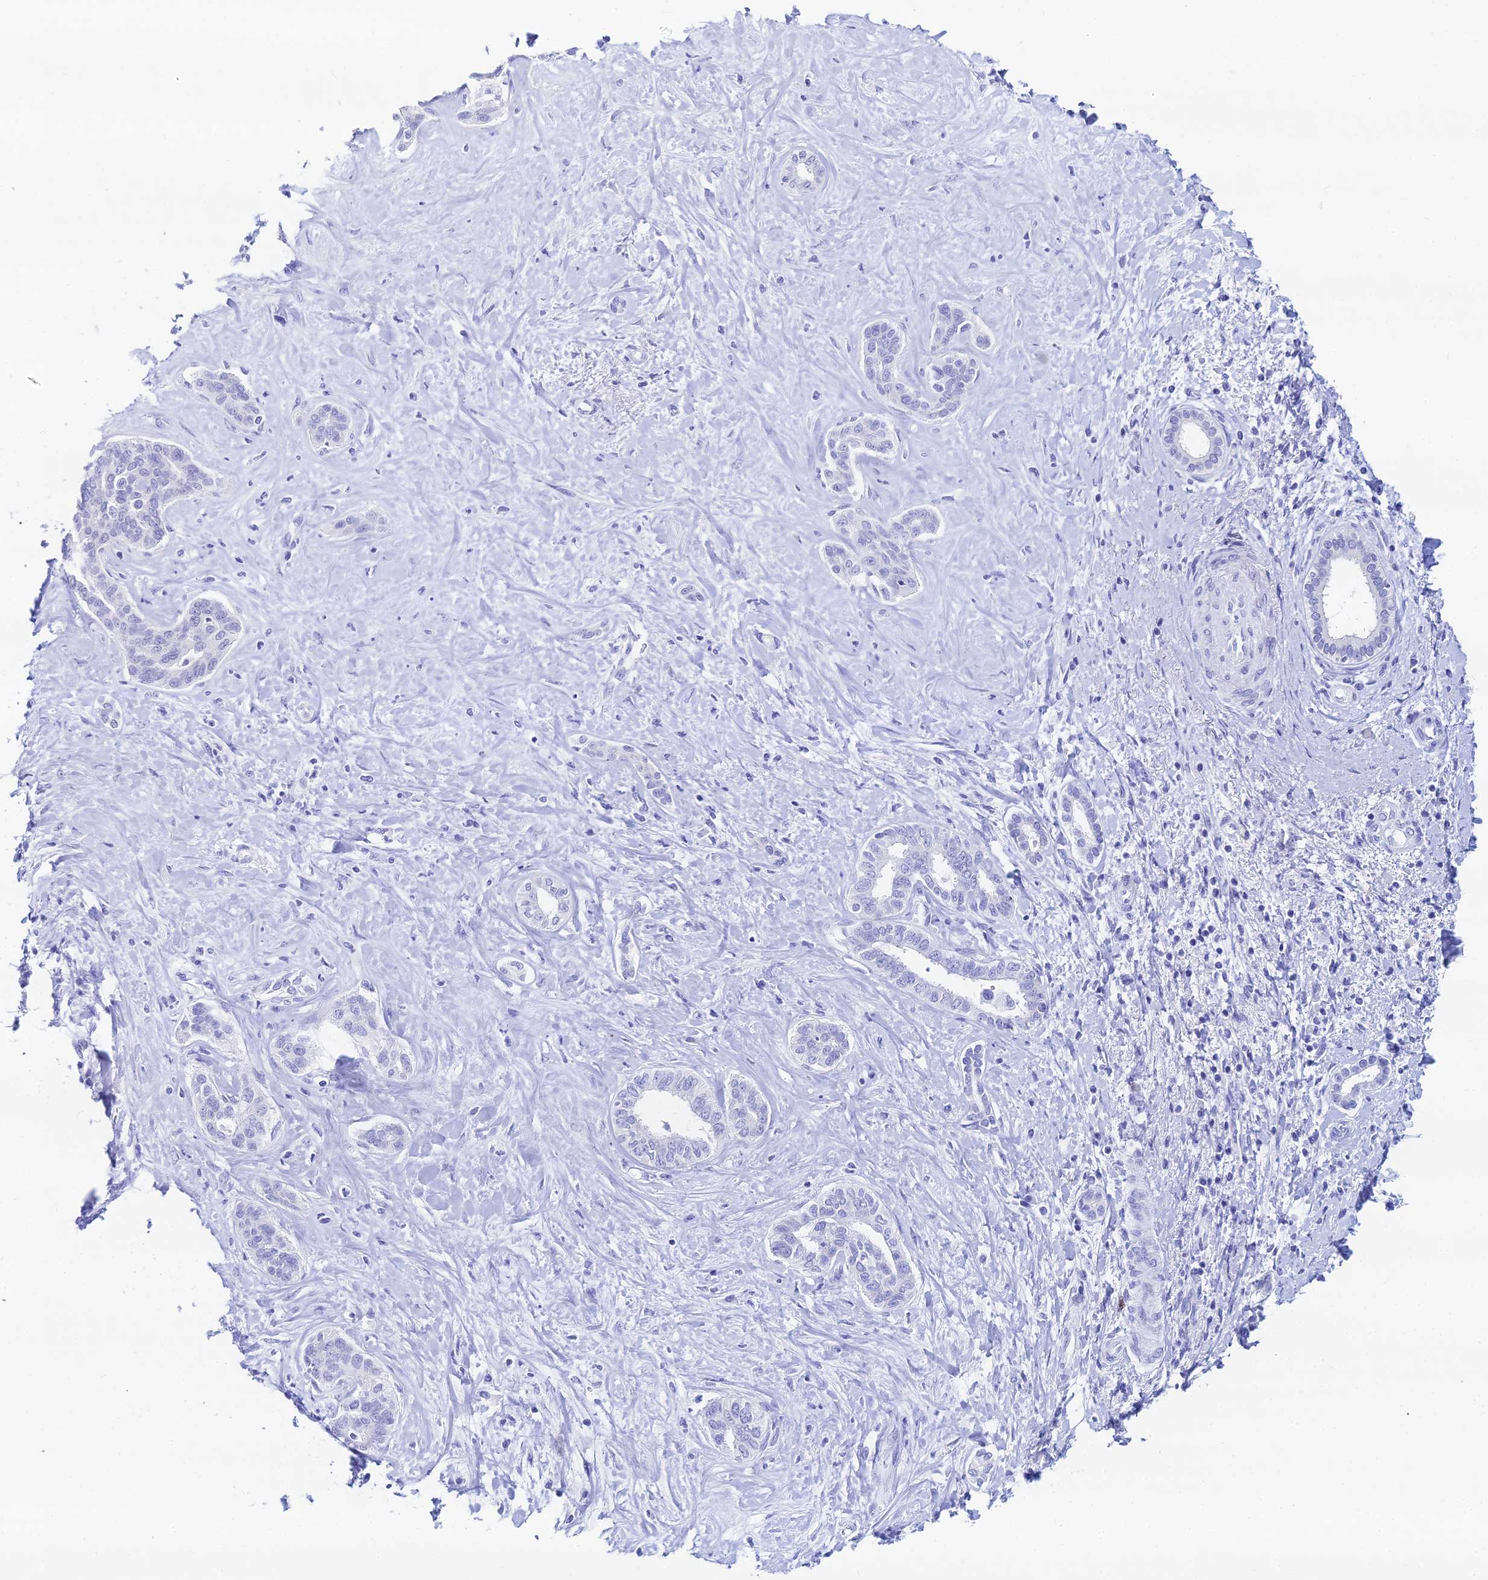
{"staining": {"intensity": "negative", "quantity": "none", "location": "none"}, "tissue": "liver cancer", "cell_type": "Tumor cells", "image_type": "cancer", "snomed": [{"axis": "morphology", "description": "Cholangiocarcinoma"}, {"axis": "topography", "description": "Liver"}], "caption": "Tumor cells are negative for brown protein staining in liver cancer.", "gene": "HSPA1L", "patient": {"sex": "female", "age": 77}}